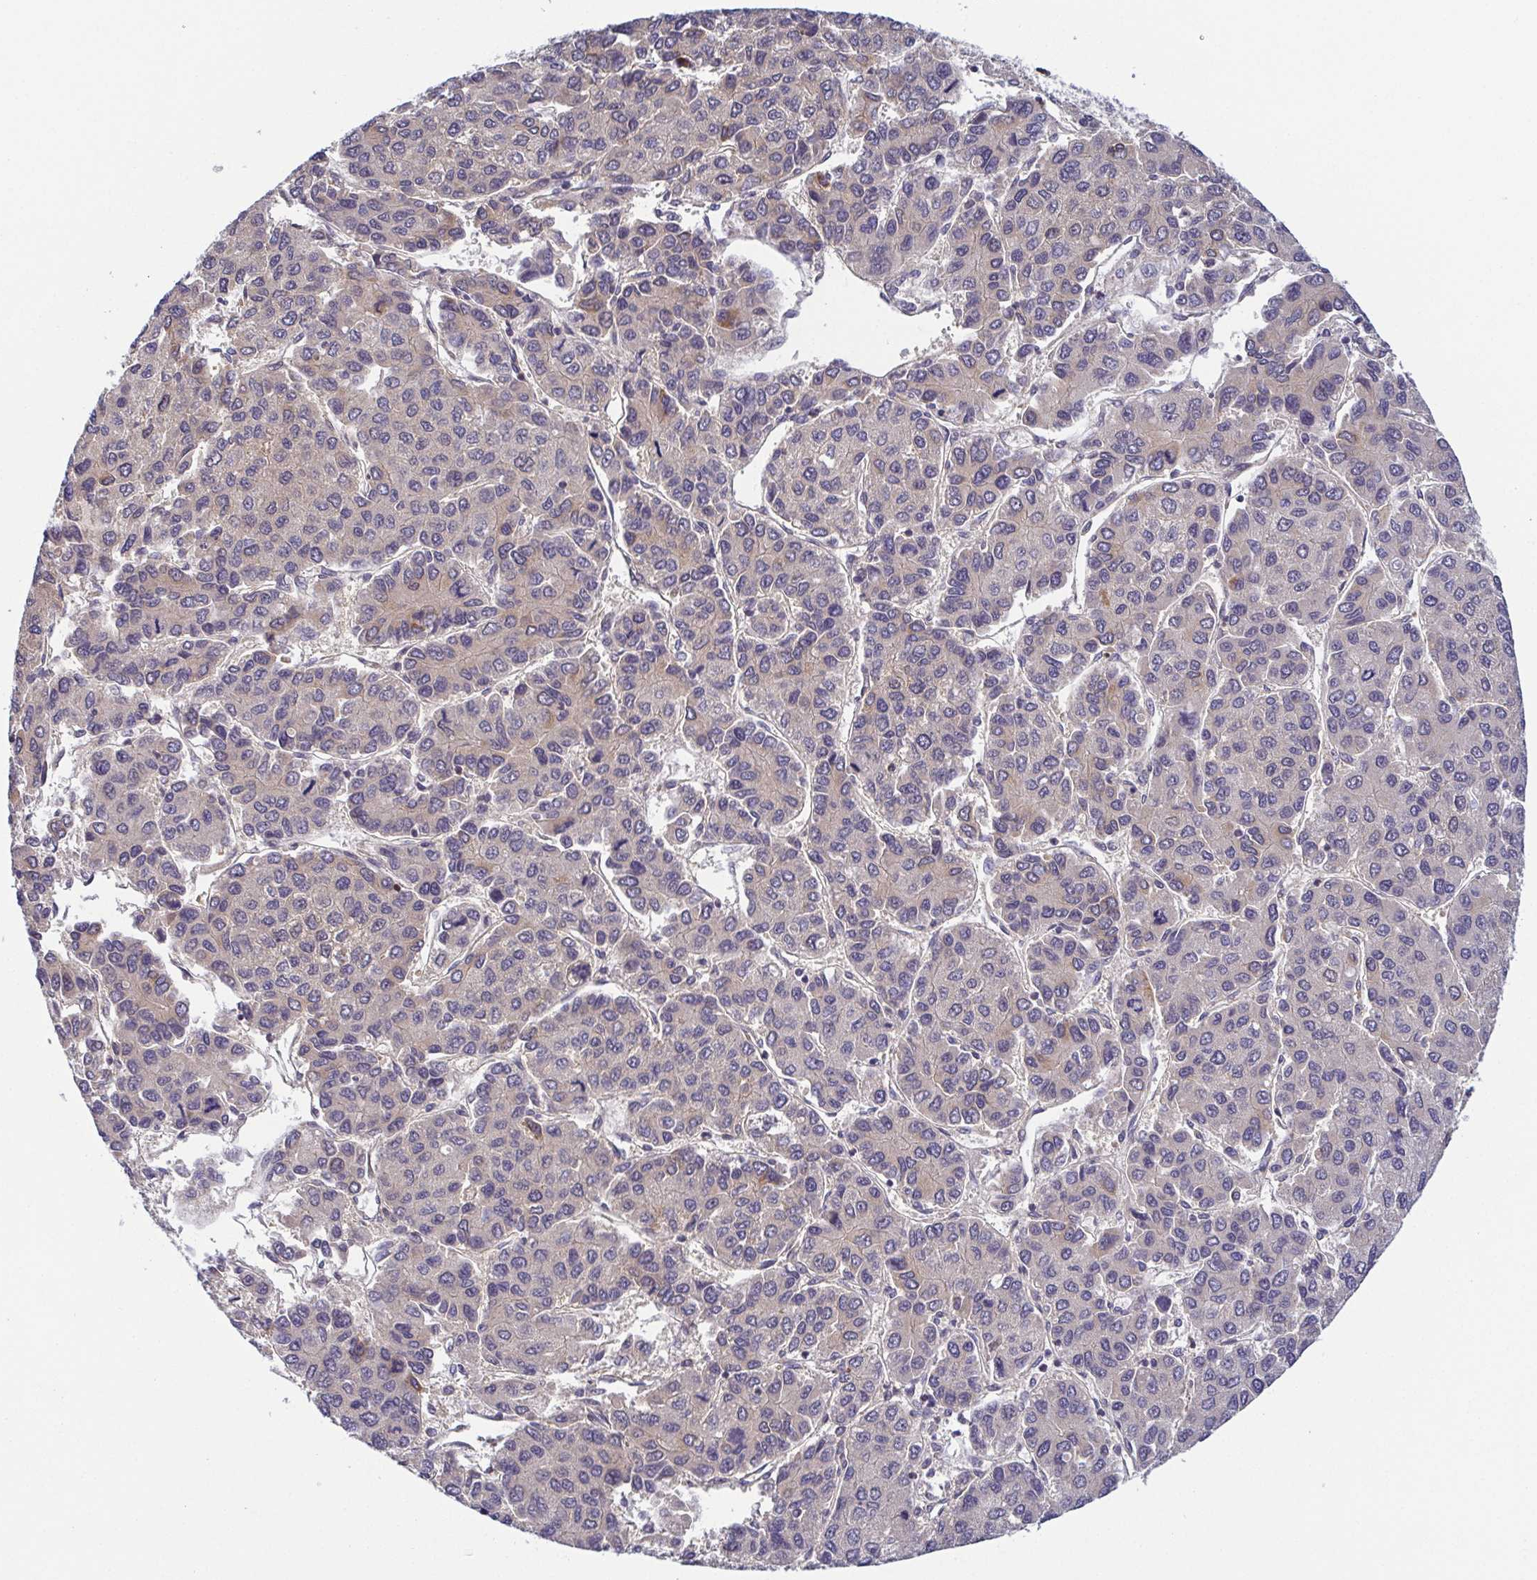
{"staining": {"intensity": "negative", "quantity": "none", "location": "none"}, "tissue": "liver cancer", "cell_type": "Tumor cells", "image_type": "cancer", "snomed": [{"axis": "morphology", "description": "Carcinoma, Hepatocellular, NOS"}, {"axis": "topography", "description": "Liver"}], "caption": "Tumor cells show no significant positivity in liver cancer.", "gene": "BCL2L1", "patient": {"sex": "female", "age": 66}}